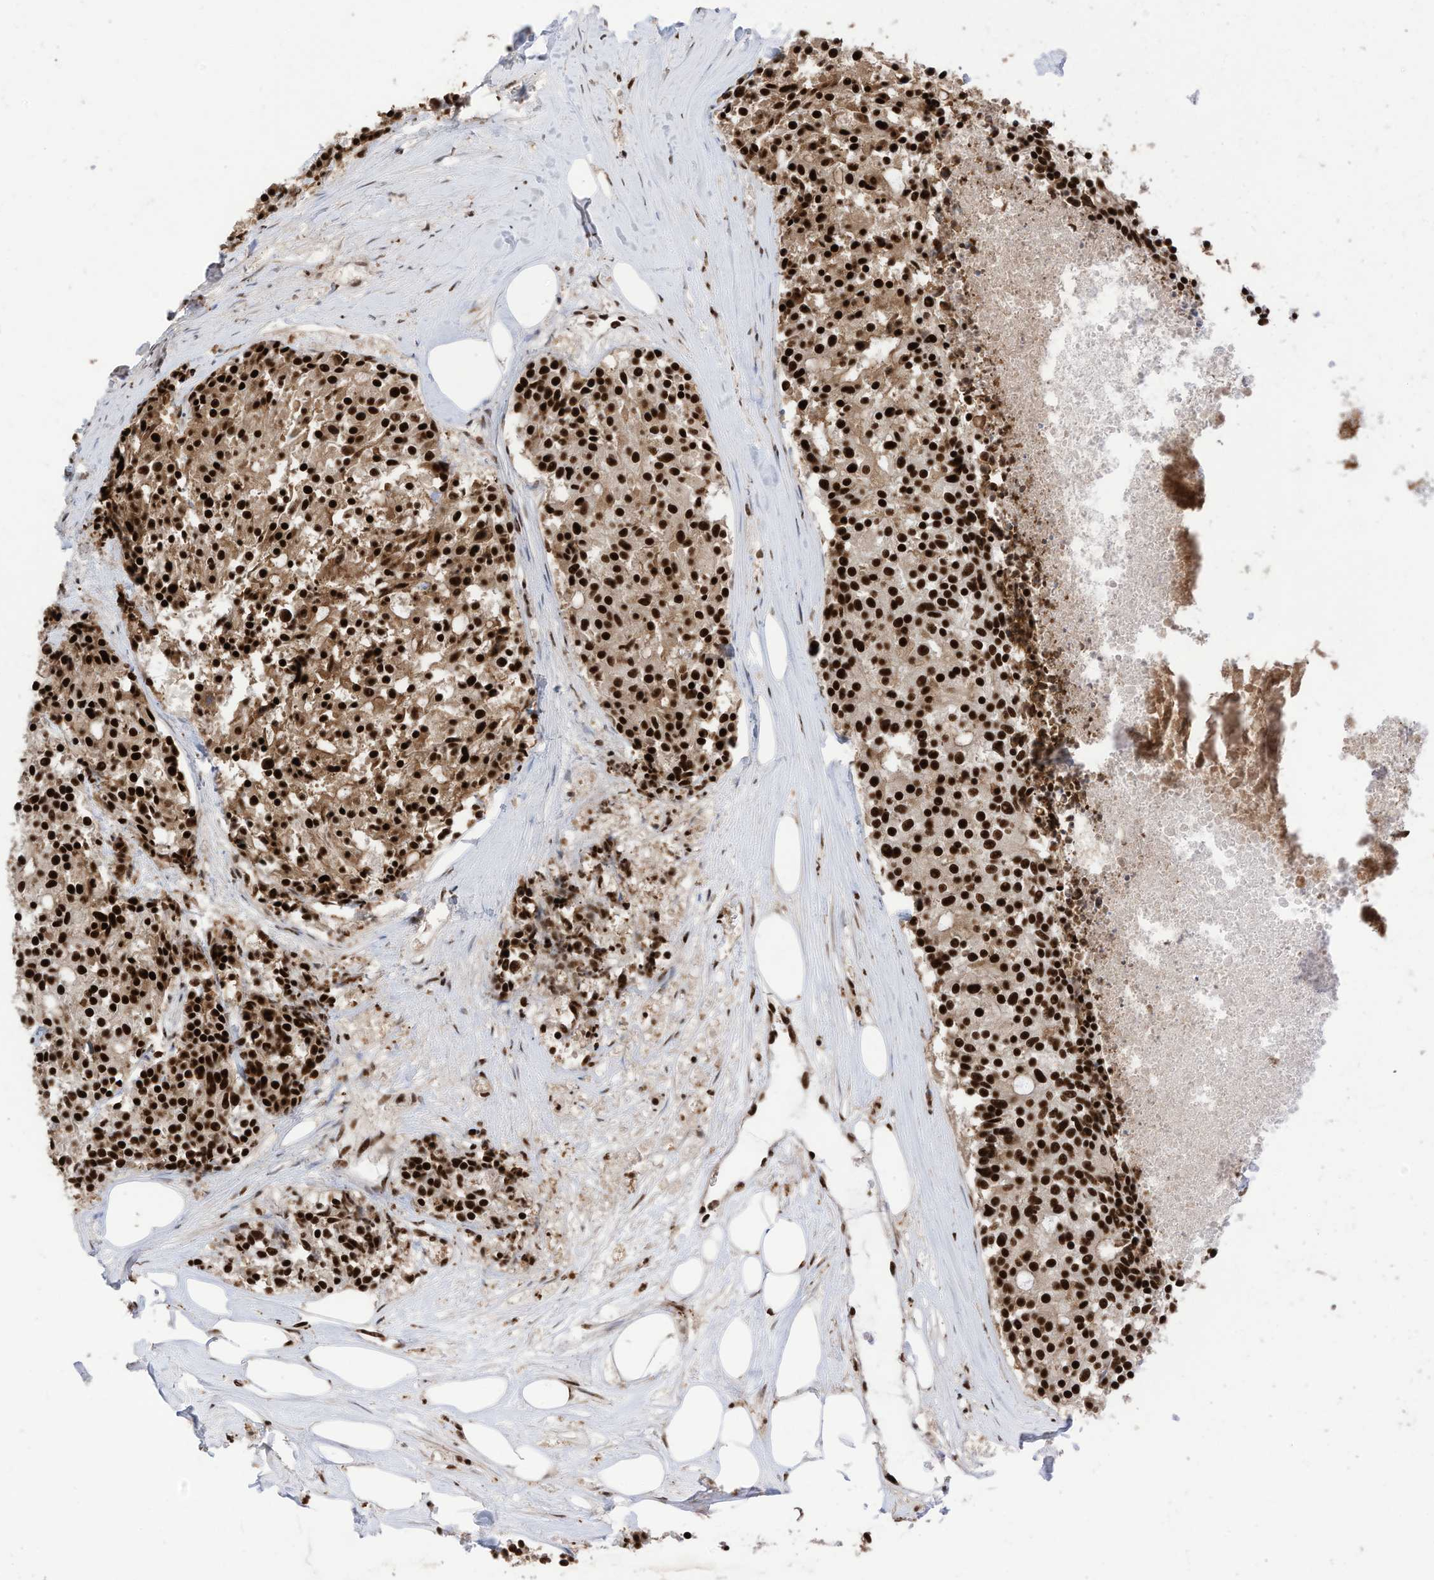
{"staining": {"intensity": "strong", "quantity": ">75%", "location": "nuclear"}, "tissue": "carcinoid", "cell_type": "Tumor cells", "image_type": "cancer", "snomed": [{"axis": "morphology", "description": "Carcinoid, malignant, NOS"}, {"axis": "topography", "description": "Pancreas"}], "caption": "High-magnification brightfield microscopy of carcinoid stained with DAB (3,3'-diaminobenzidine) (brown) and counterstained with hematoxylin (blue). tumor cells exhibit strong nuclear staining is seen in approximately>75% of cells.", "gene": "SF3A3", "patient": {"sex": "female", "age": 54}}